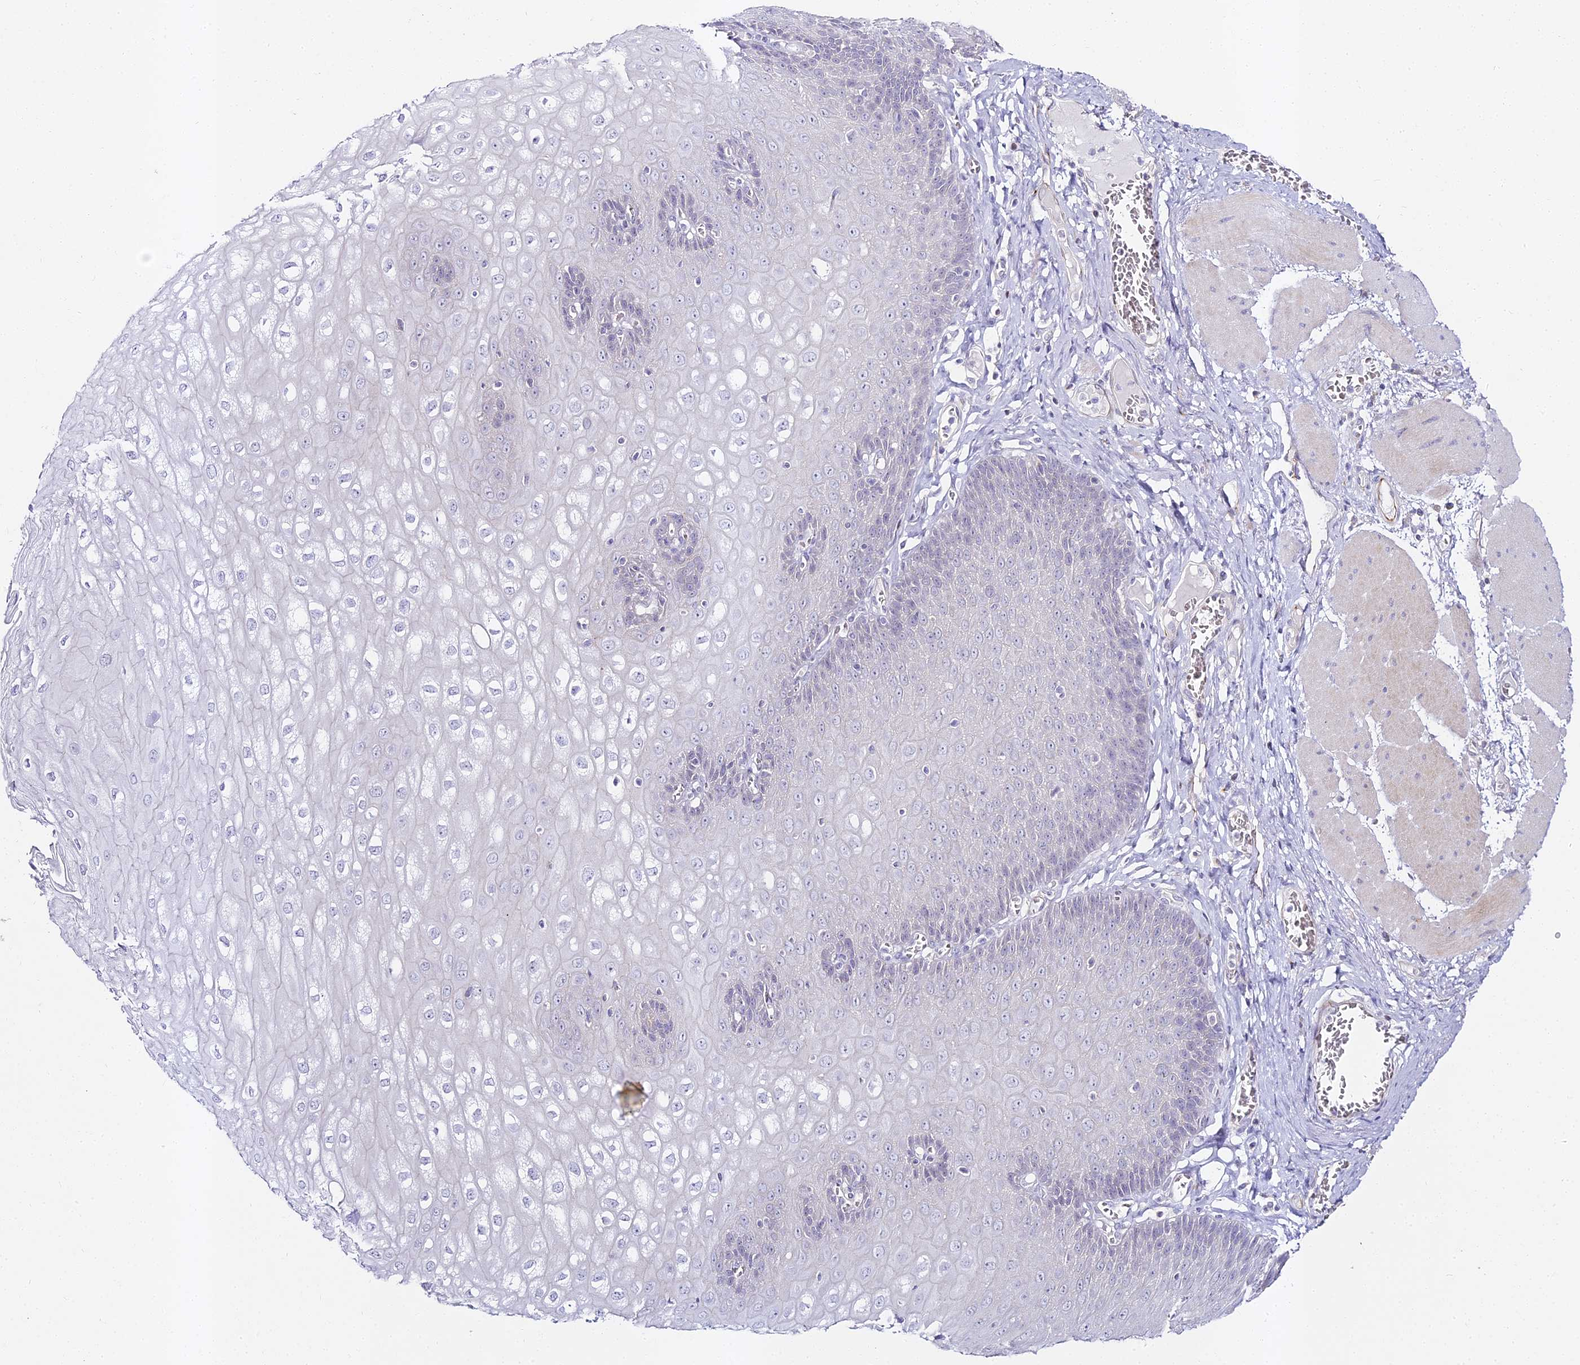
{"staining": {"intensity": "negative", "quantity": "none", "location": "none"}, "tissue": "esophagus", "cell_type": "Squamous epithelial cells", "image_type": "normal", "snomed": [{"axis": "morphology", "description": "Normal tissue, NOS"}, {"axis": "topography", "description": "Esophagus"}], "caption": "Protein analysis of benign esophagus exhibits no significant positivity in squamous epithelial cells.", "gene": "ALPG", "patient": {"sex": "male", "age": 60}}